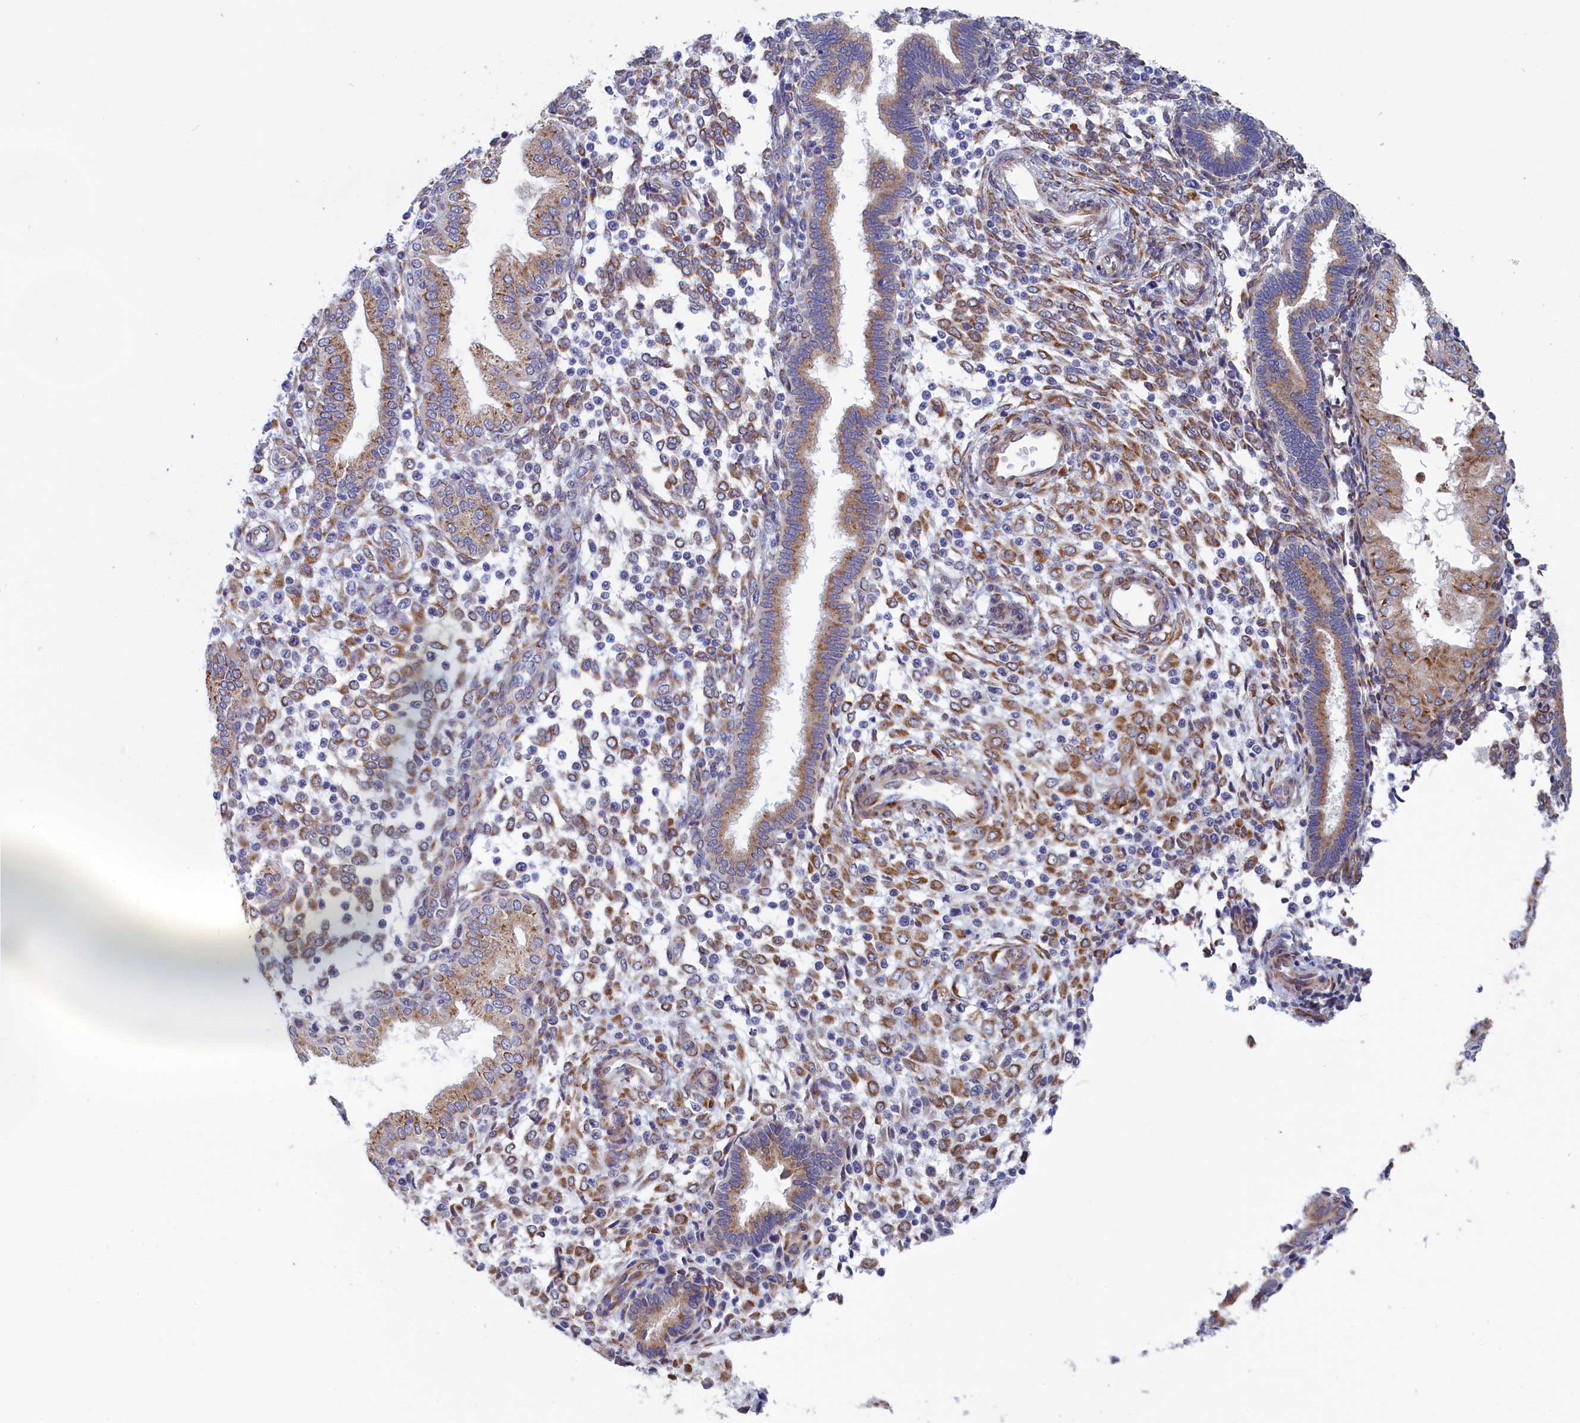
{"staining": {"intensity": "moderate", "quantity": "25%-75%", "location": "cytoplasmic/membranous"}, "tissue": "endometrium", "cell_type": "Cells in endometrial stroma", "image_type": "normal", "snomed": [{"axis": "morphology", "description": "Normal tissue, NOS"}, {"axis": "topography", "description": "Endometrium"}], "caption": "This photomicrograph exhibits immunohistochemistry staining of normal endometrium, with medium moderate cytoplasmic/membranous expression in about 25%-75% of cells in endometrial stroma.", "gene": "CCDC68", "patient": {"sex": "female", "age": 53}}